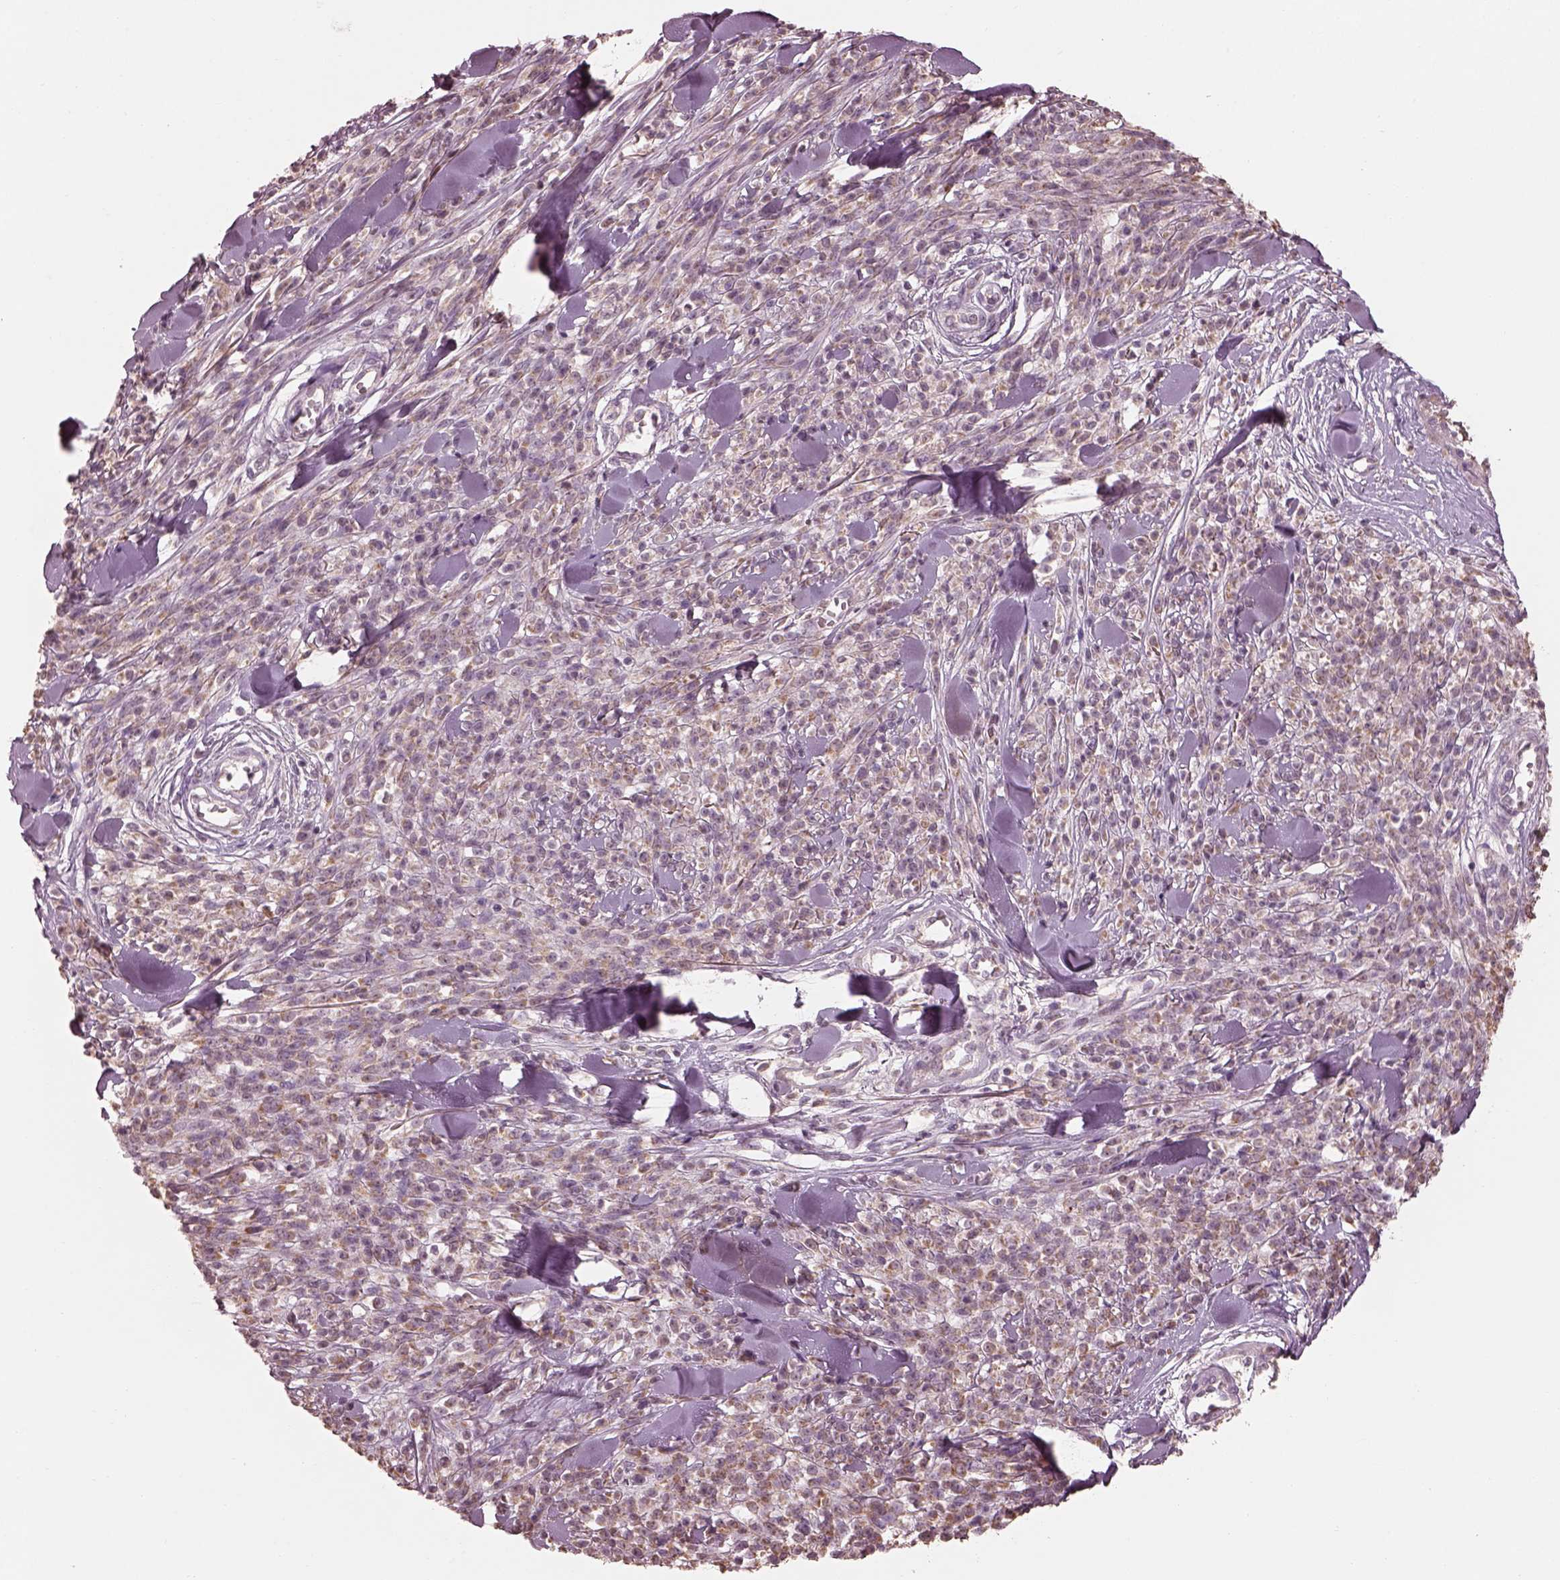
{"staining": {"intensity": "weak", "quantity": ">75%", "location": "cytoplasmic/membranous"}, "tissue": "melanoma", "cell_type": "Tumor cells", "image_type": "cancer", "snomed": [{"axis": "morphology", "description": "Malignant melanoma, NOS"}, {"axis": "topography", "description": "Skin"}, {"axis": "topography", "description": "Skin of trunk"}], "caption": "This is an image of IHC staining of malignant melanoma, which shows weak expression in the cytoplasmic/membranous of tumor cells.", "gene": "SLC25A46", "patient": {"sex": "male", "age": 74}}